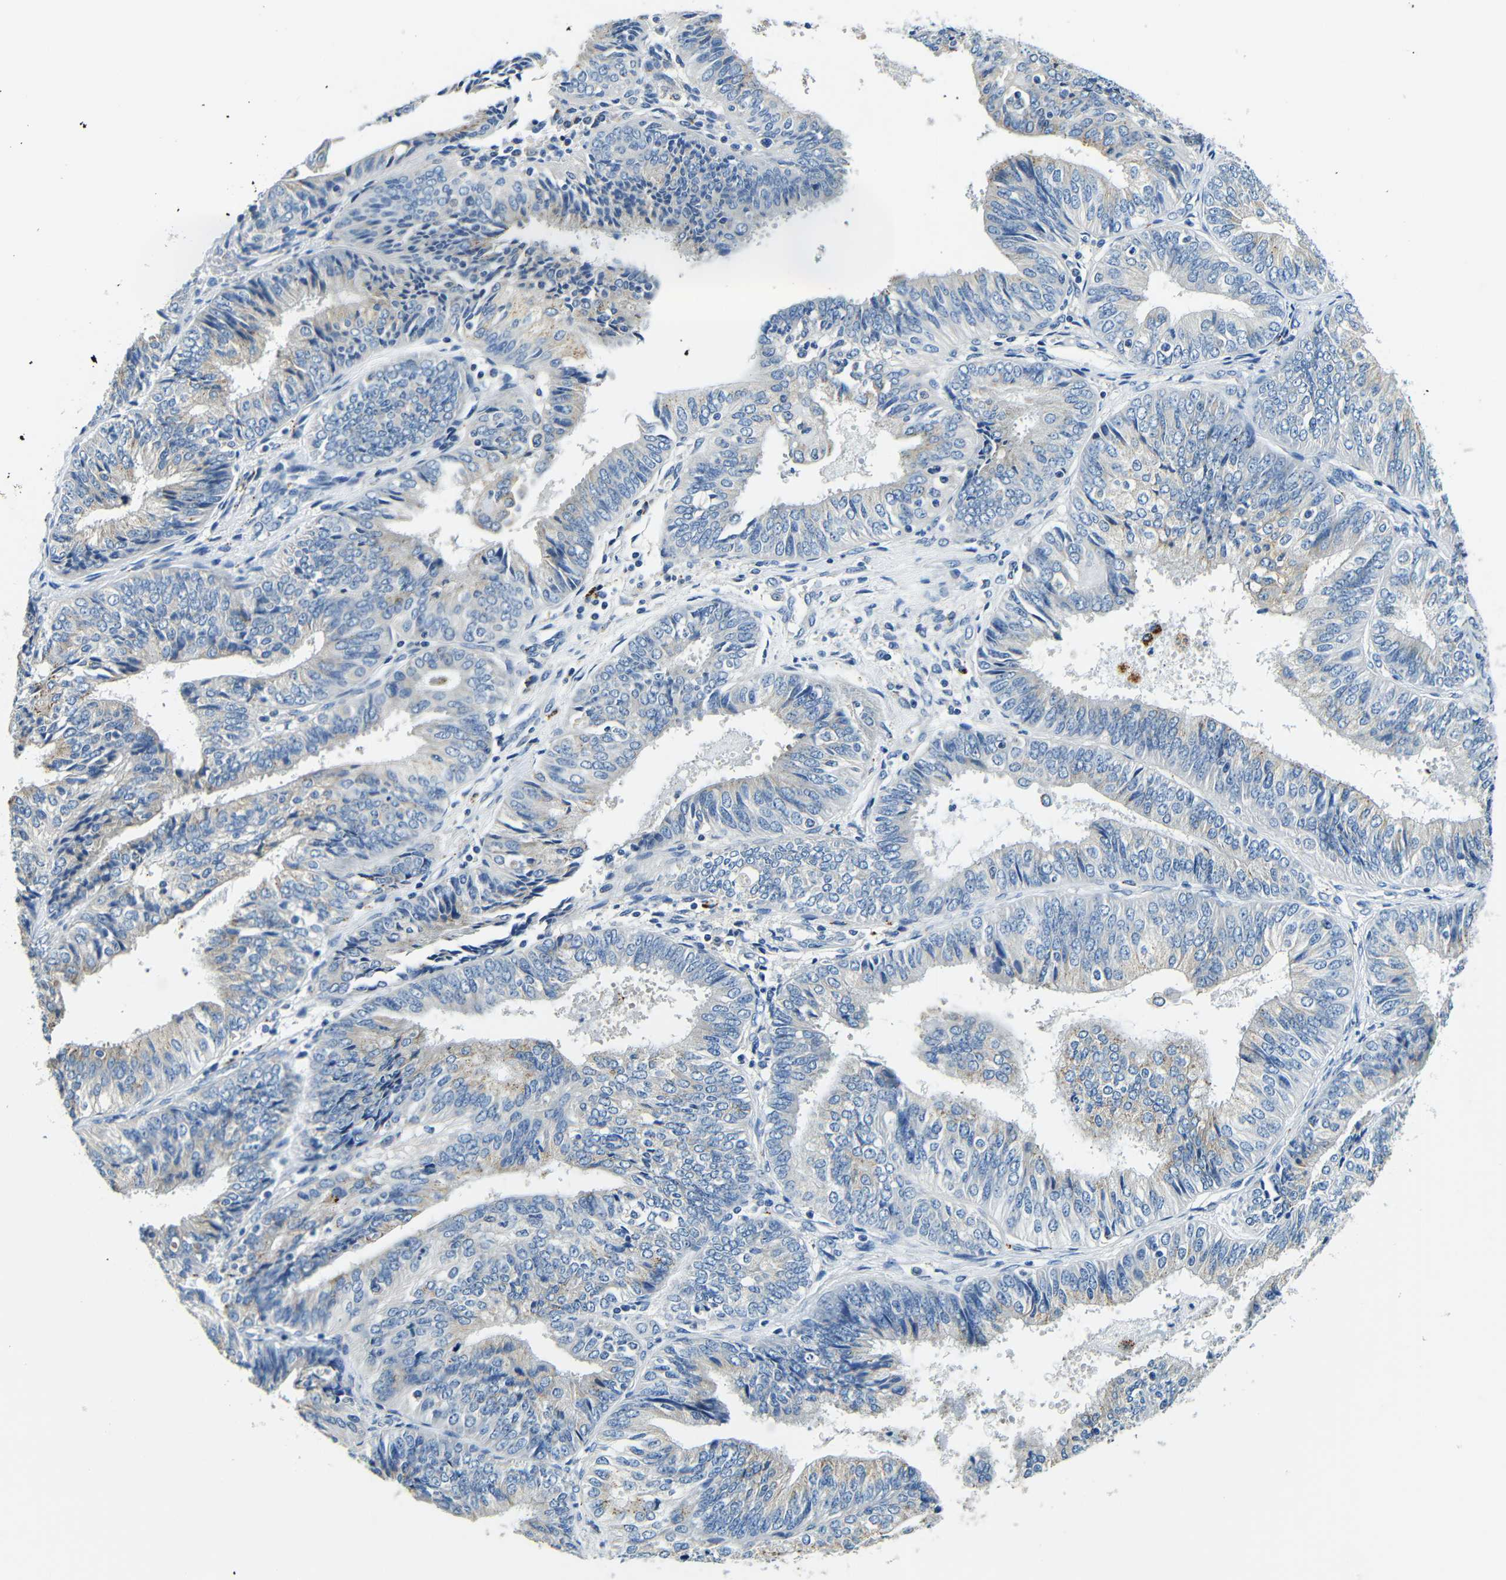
{"staining": {"intensity": "weak", "quantity": "<25%", "location": "cytoplasmic/membranous"}, "tissue": "endometrial cancer", "cell_type": "Tumor cells", "image_type": "cancer", "snomed": [{"axis": "morphology", "description": "Adenocarcinoma, NOS"}, {"axis": "topography", "description": "Endometrium"}], "caption": "High magnification brightfield microscopy of endometrial cancer (adenocarcinoma) stained with DAB (3,3'-diaminobenzidine) (brown) and counterstained with hematoxylin (blue): tumor cells show no significant expression.", "gene": "FMO5", "patient": {"sex": "female", "age": 58}}